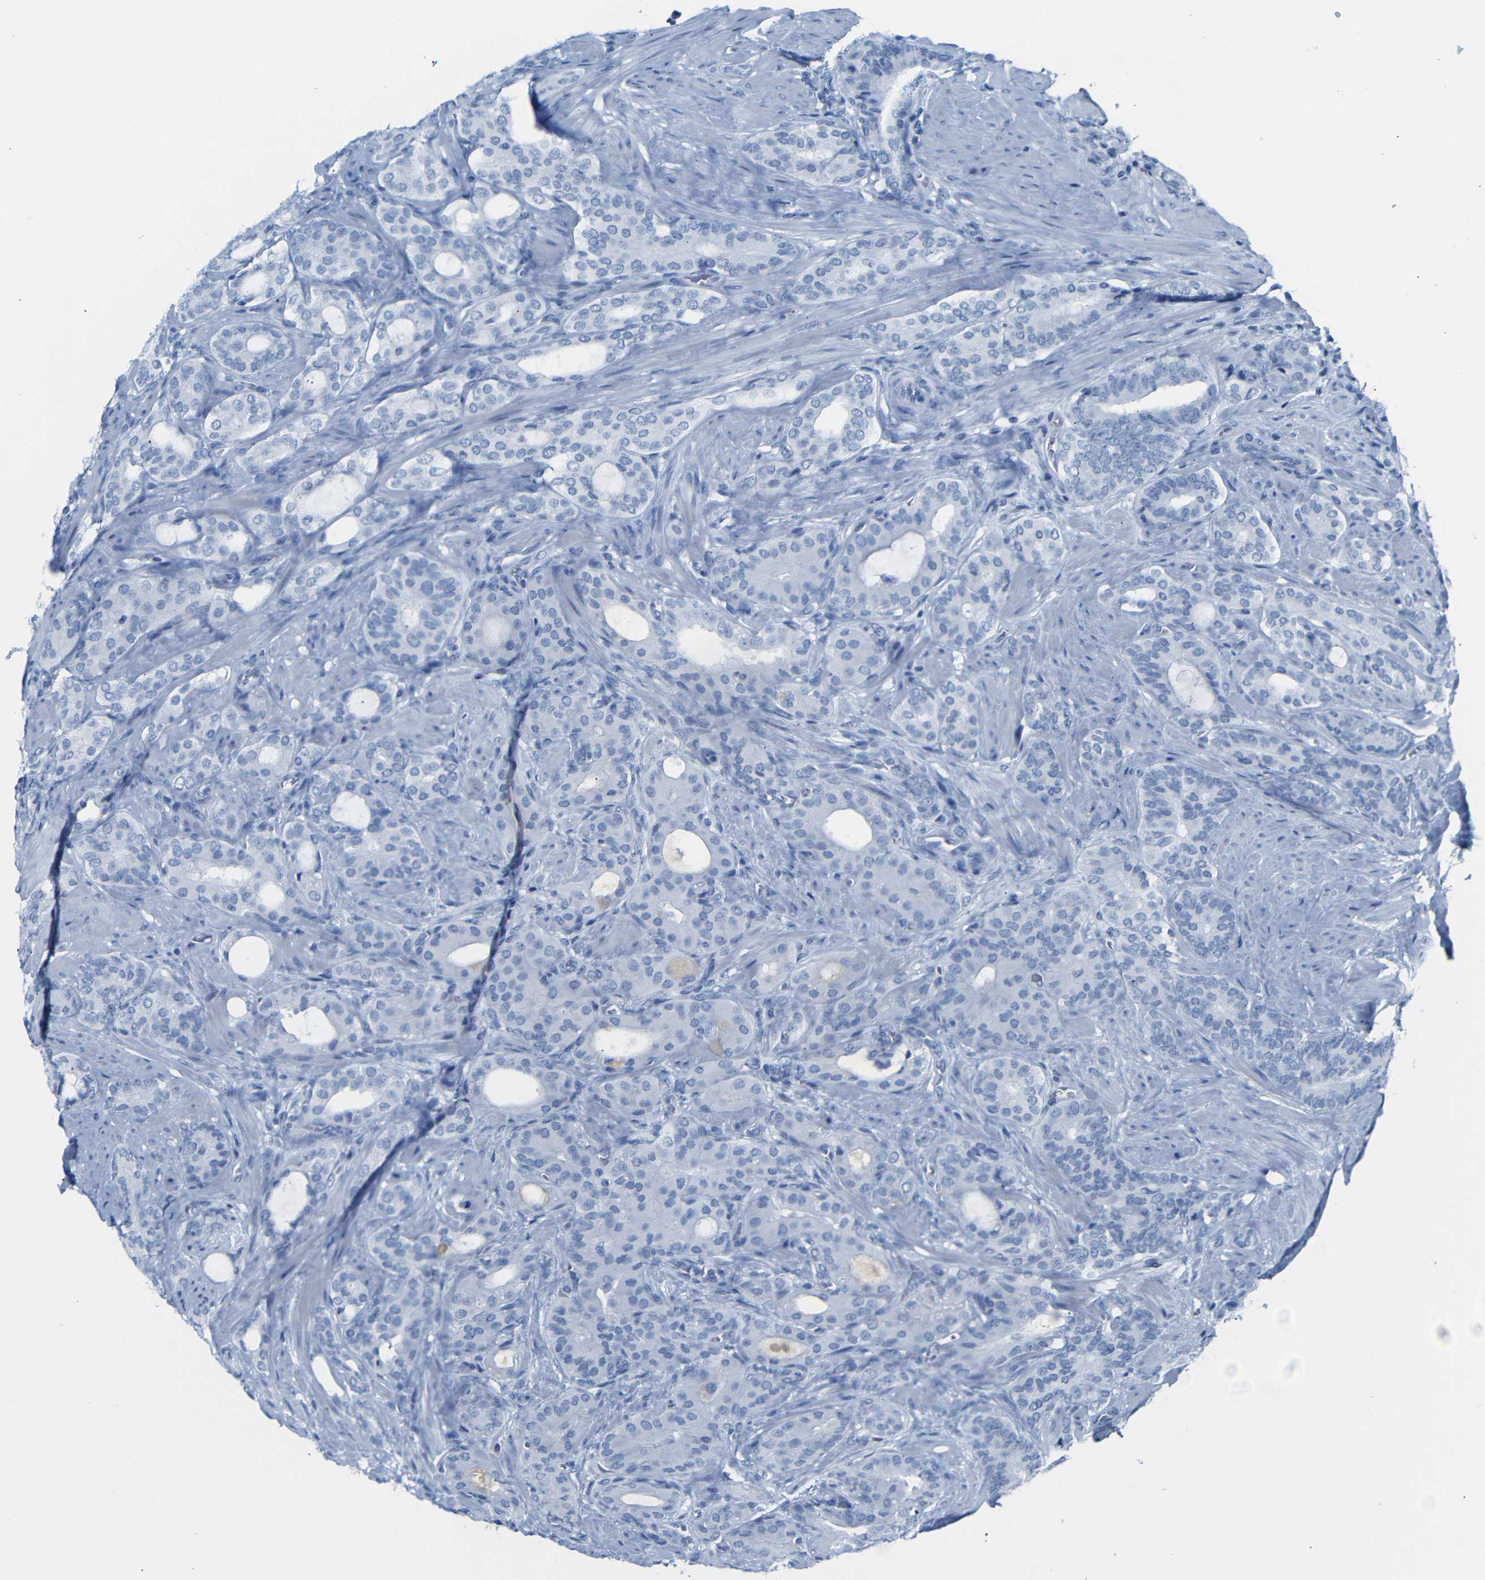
{"staining": {"intensity": "negative", "quantity": "none", "location": "none"}, "tissue": "prostate cancer", "cell_type": "Tumor cells", "image_type": "cancer", "snomed": [{"axis": "morphology", "description": "Adenocarcinoma, Low grade"}, {"axis": "topography", "description": "Prostate"}], "caption": "This micrograph is of low-grade adenocarcinoma (prostate) stained with immunohistochemistry to label a protein in brown with the nuclei are counter-stained blue. There is no staining in tumor cells.", "gene": "ERVMER34-1", "patient": {"sex": "male", "age": 63}}